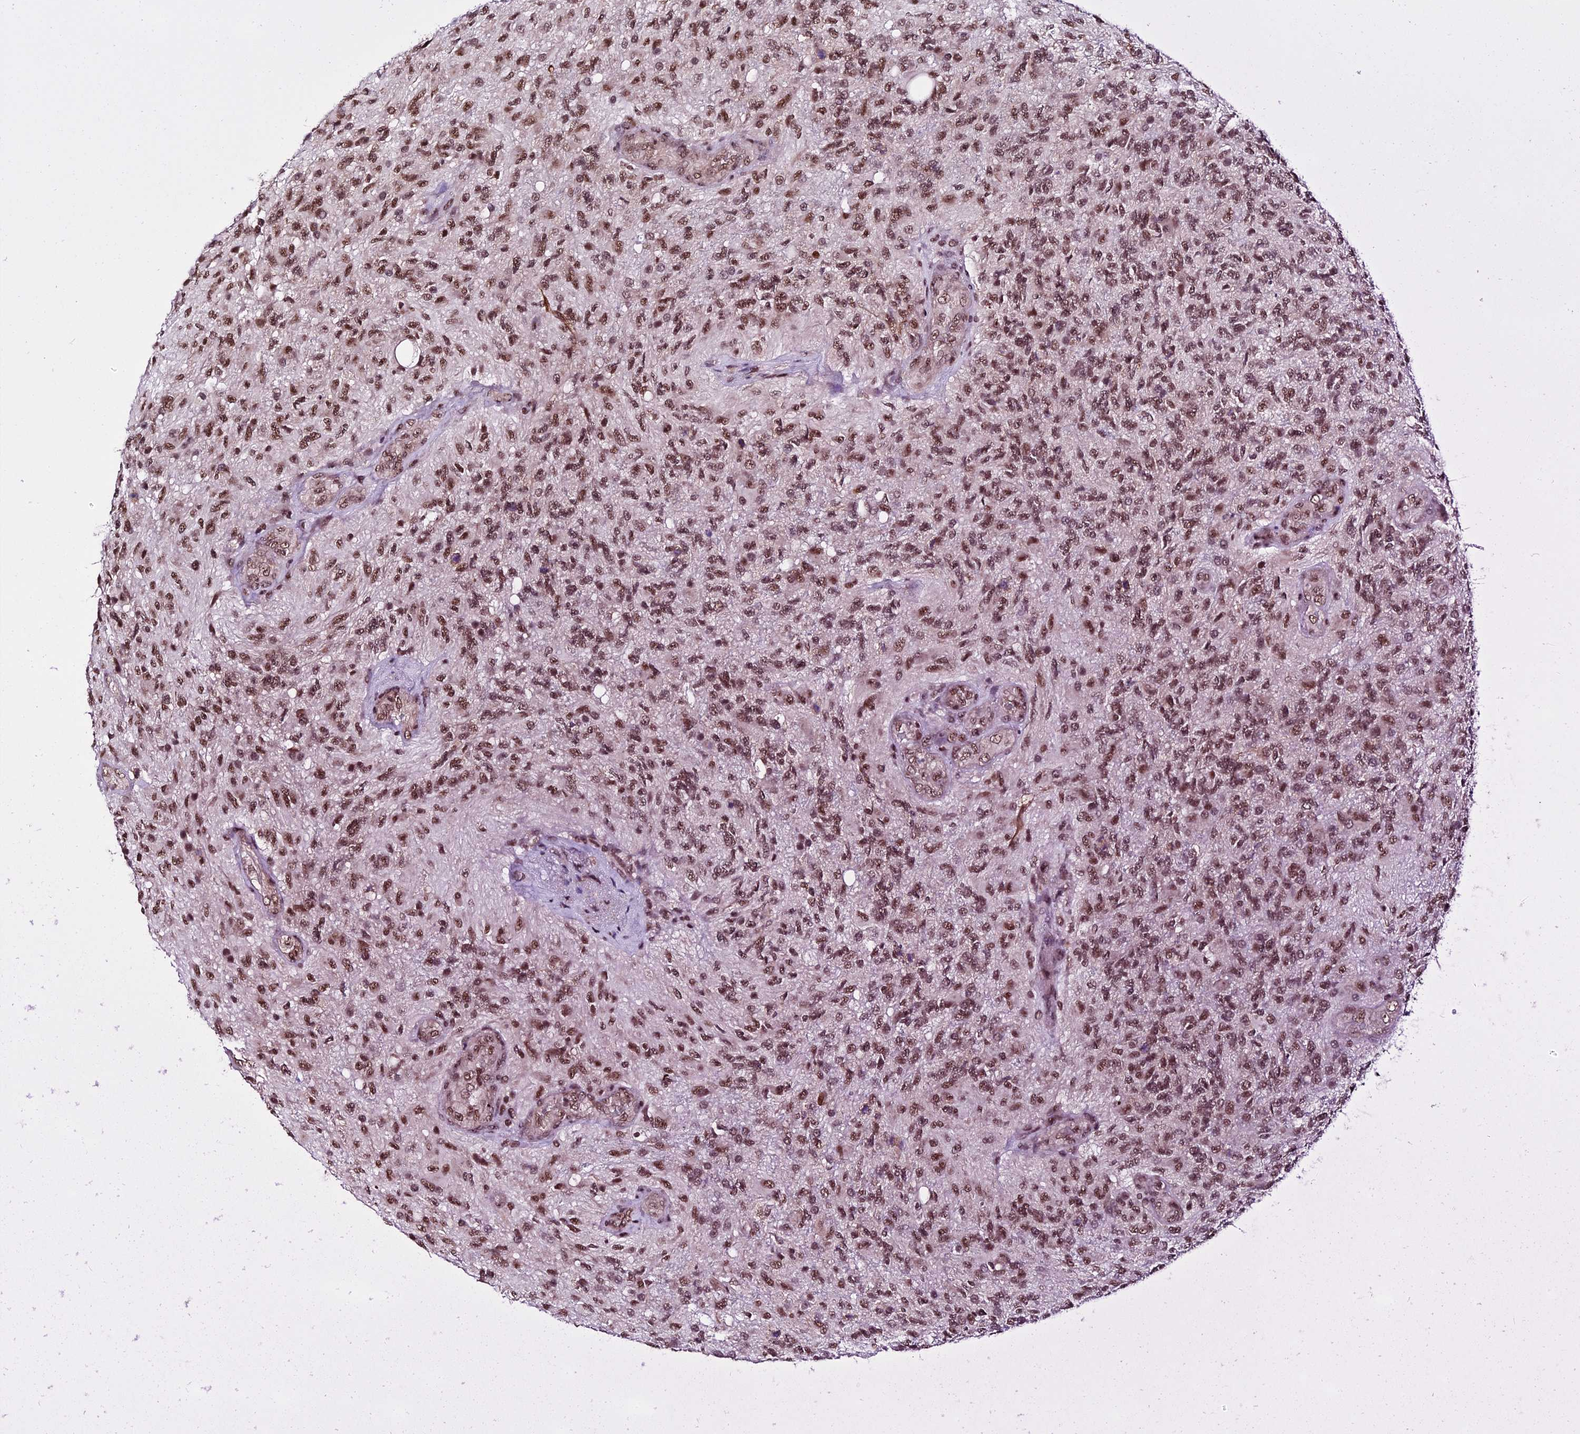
{"staining": {"intensity": "moderate", "quantity": ">75%", "location": "nuclear"}, "tissue": "glioma", "cell_type": "Tumor cells", "image_type": "cancer", "snomed": [{"axis": "morphology", "description": "Glioma, malignant, High grade"}, {"axis": "topography", "description": "Brain"}], "caption": "Immunohistochemistry (DAB) staining of malignant high-grade glioma reveals moderate nuclear protein expression in about >75% of tumor cells.", "gene": "RBM42", "patient": {"sex": "male", "age": 56}}